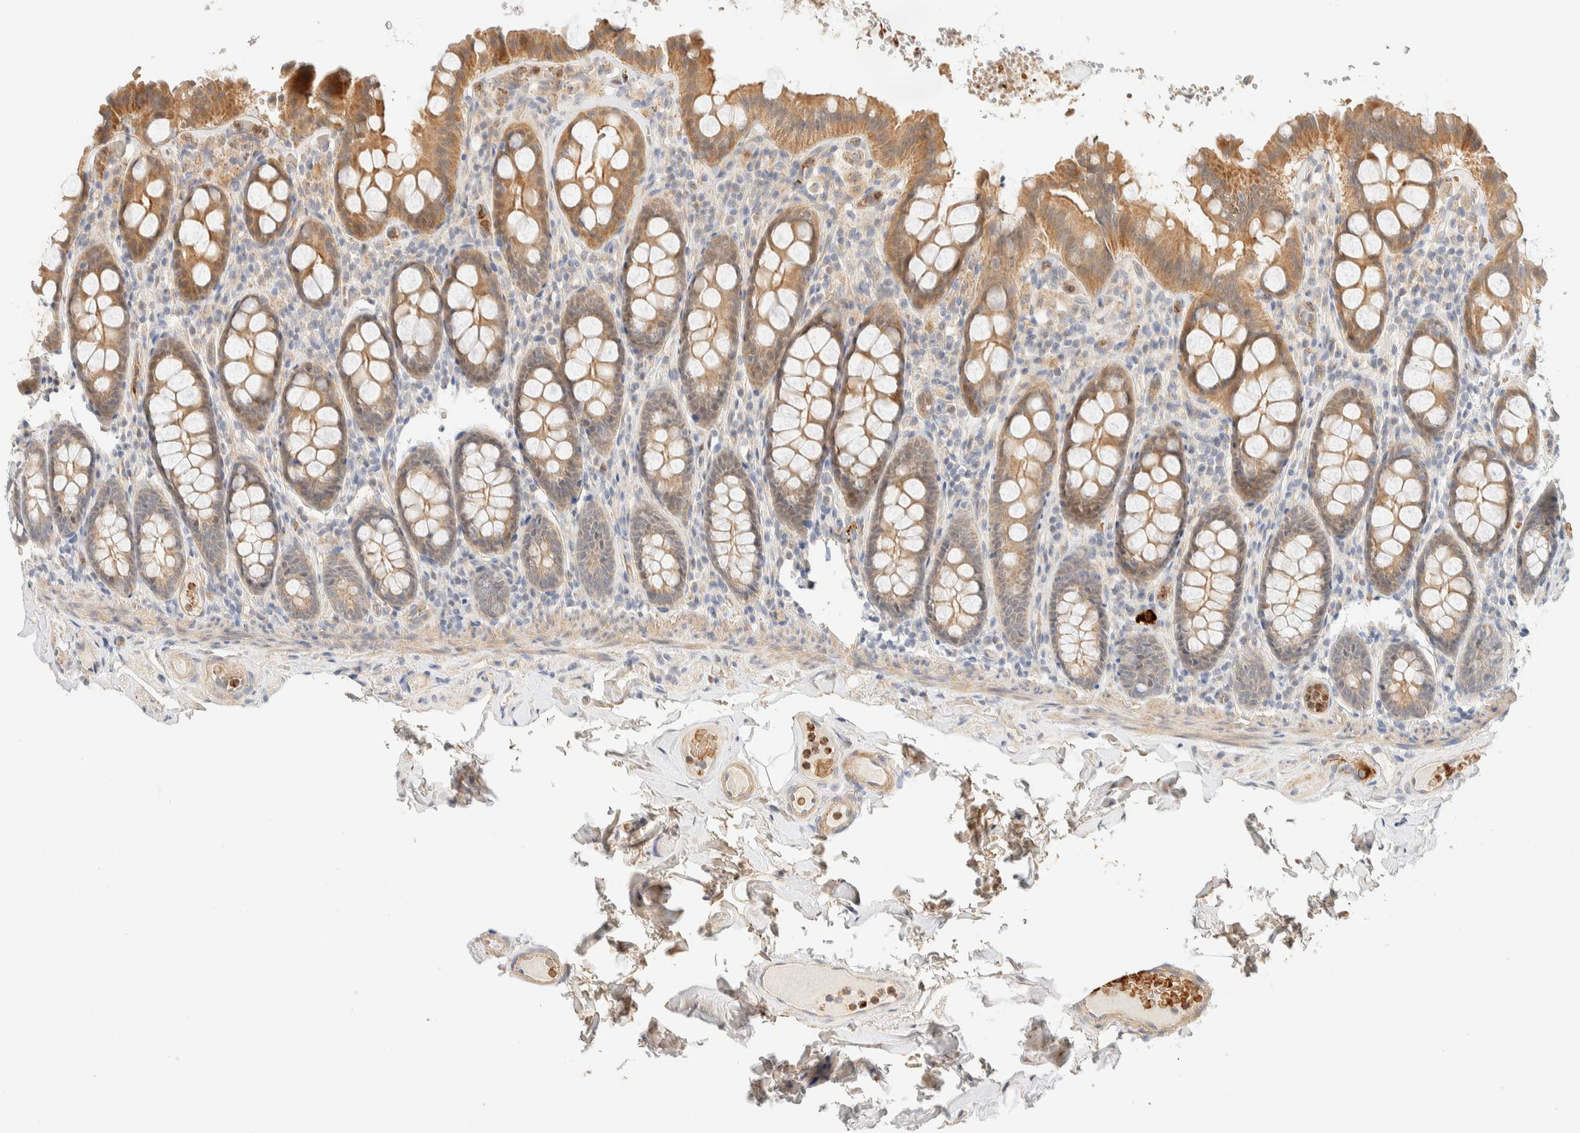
{"staining": {"intensity": "weak", "quantity": ">75%", "location": "cytoplasmic/membranous"}, "tissue": "colon", "cell_type": "Endothelial cells", "image_type": "normal", "snomed": [{"axis": "morphology", "description": "Normal tissue, NOS"}, {"axis": "topography", "description": "Colon"}, {"axis": "topography", "description": "Peripheral nerve tissue"}], "caption": "This photomicrograph reveals benign colon stained with immunohistochemistry (IHC) to label a protein in brown. The cytoplasmic/membranous of endothelial cells show weak positivity for the protein. Nuclei are counter-stained blue.", "gene": "TNK1", "patient": {"sex": "female", "age": 61}}